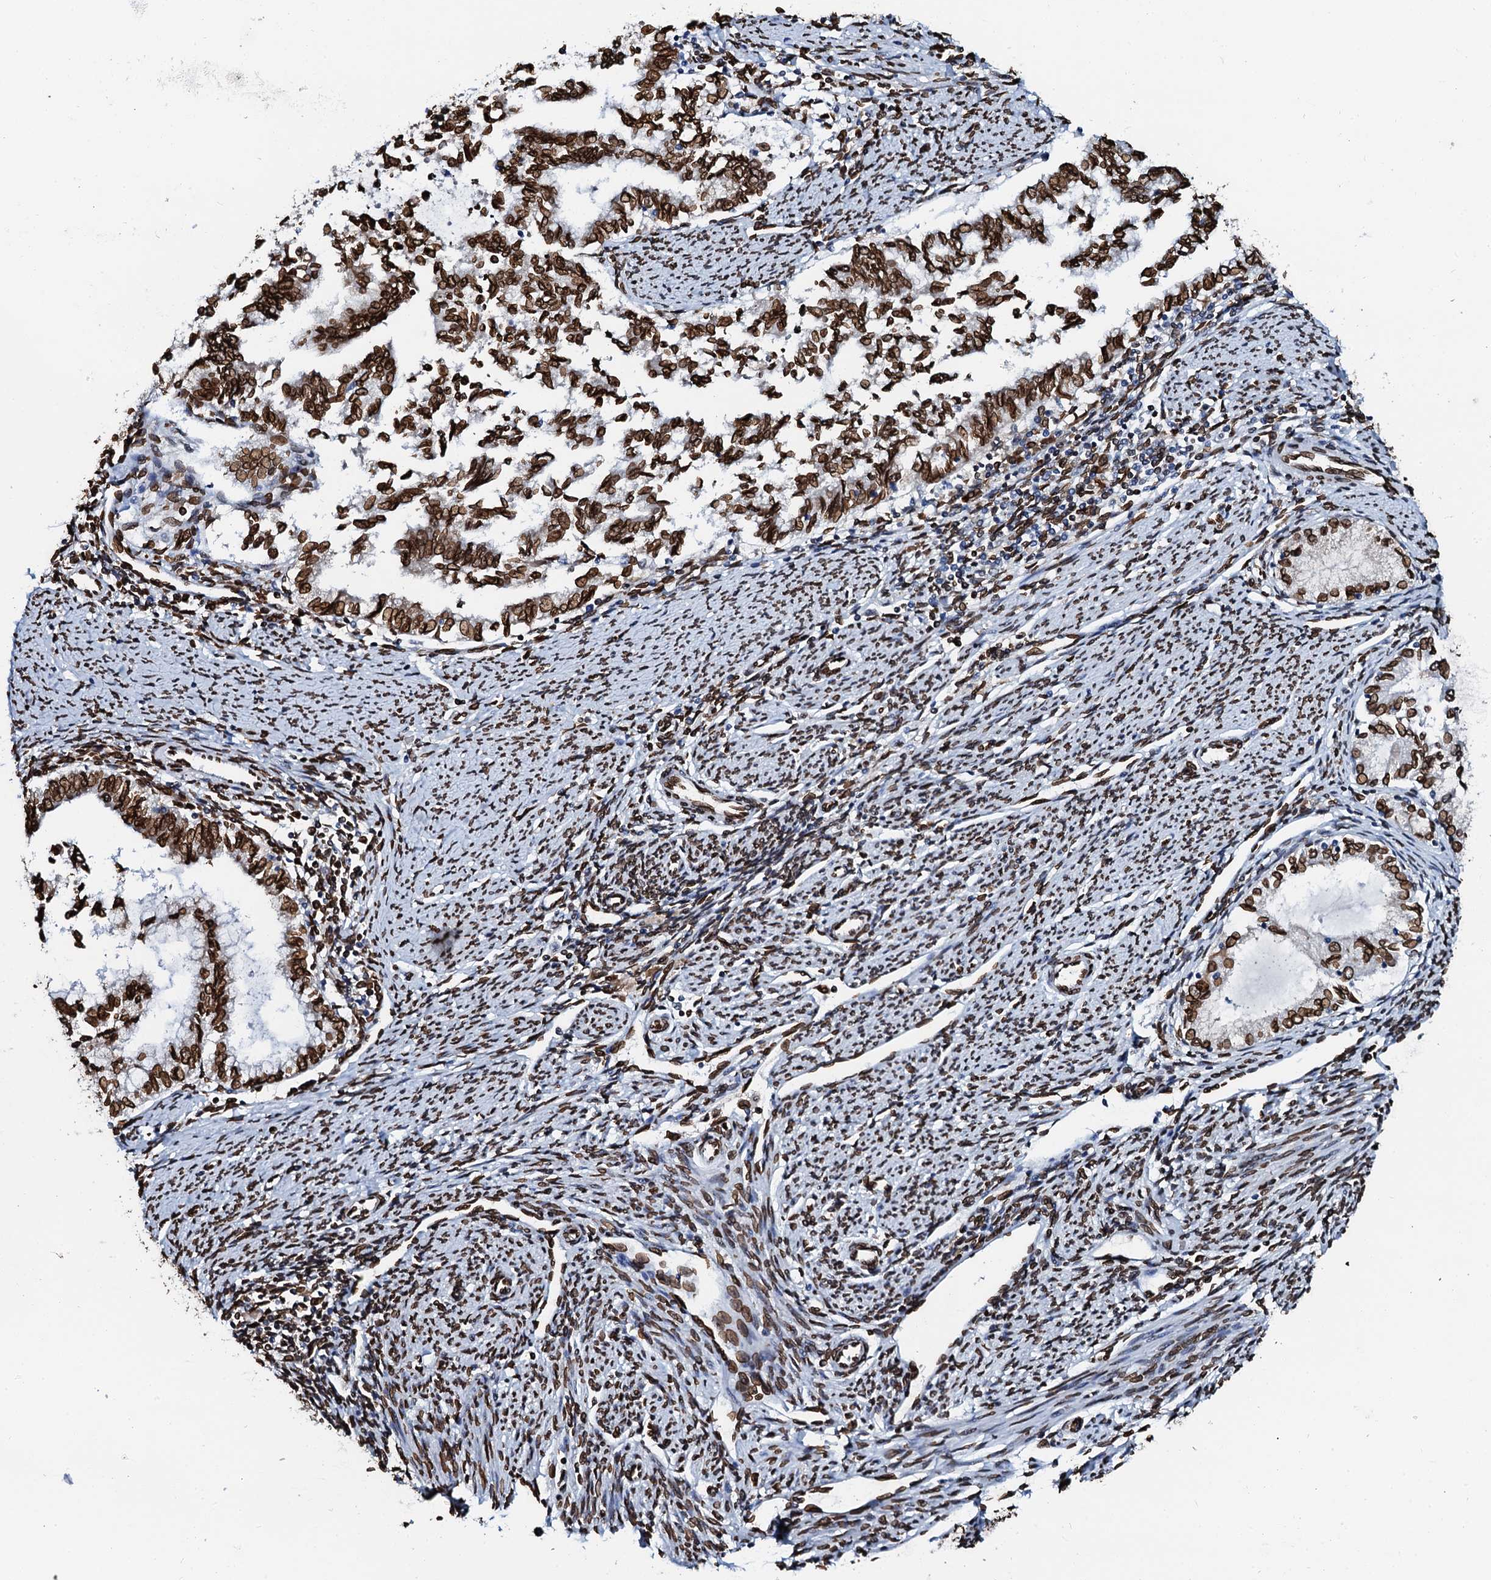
{"staining": {"intensity": "strong", "quantity": ">75%", "location": "nuclear"}, "tissue": "endometrial cancer", "cell_type": "Tumor cells", "image_type": "cancer", "snomed": [{"axis": "morphology", "description": "Adenocarcinoma, NOS"}, {"axis": "topography", "description": "Endometrium"}], "caption": "Immunohistochemical staining of adenocarcinoma (endometrial) demonstrates high levels of strong nuclear protein expression in approximately >75% of tumor cells.", "gene": "KATNAL2", "patient": {"sex": "female", "age": 79}}